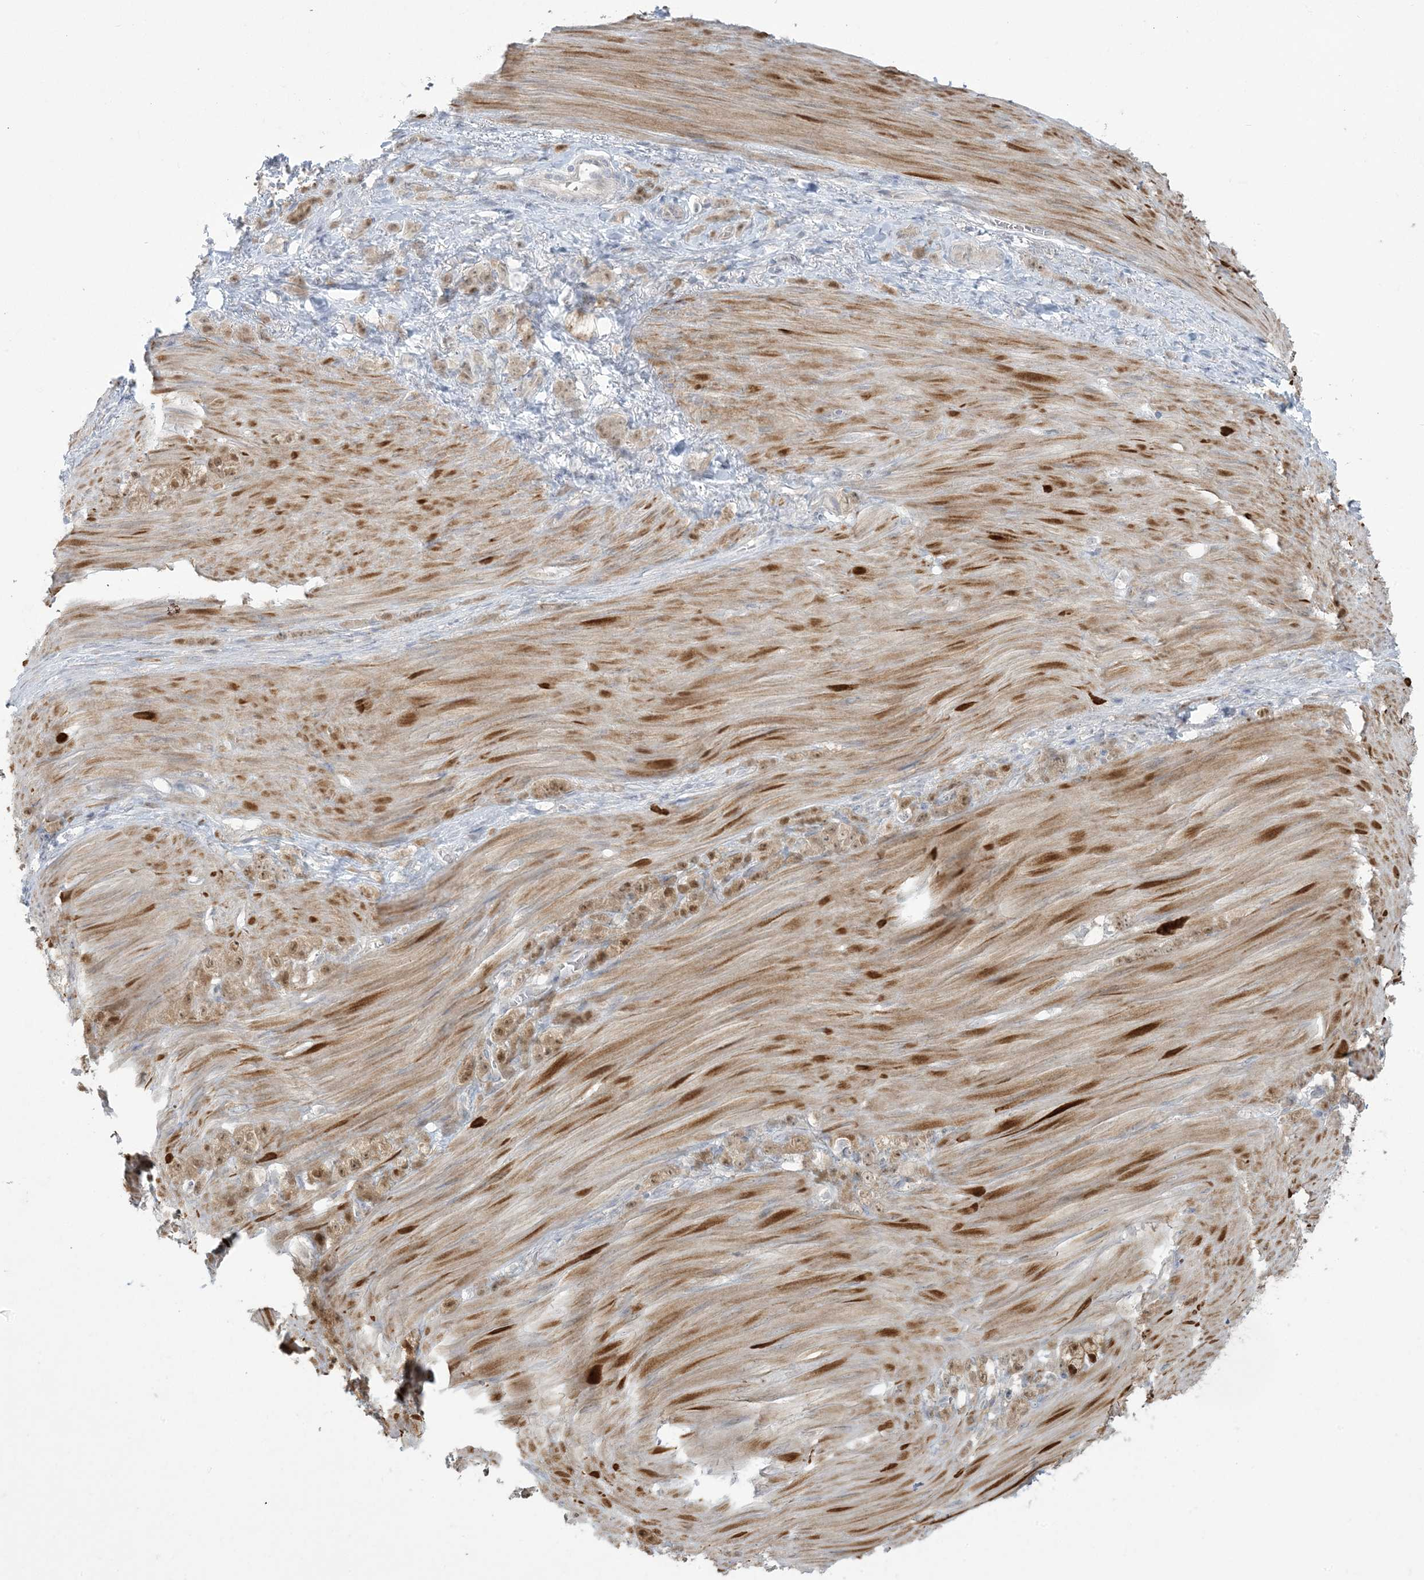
{"staining": {"intensity": "moderate", "quantity": ">75%", "location": "nuclear"}, "tissue": "stomach cancer", "cell_type": "Tumor cells", "image_type": "cancer", "snomed": [{"axis": "morphology", "description": "Normal tissue, NOS"}, {"axis": "morphology", "description": "Adenocarcinoma, NOS"}, {"axis": "topography", "description": "Stomach"}], "caption": "Adenocarcinoma (stomach) stained for a protein demonstrates moderate nuclear positivity in tumor cells.", "gene": "NRBP2", "patient": {"sex": "male", "age": 82}}